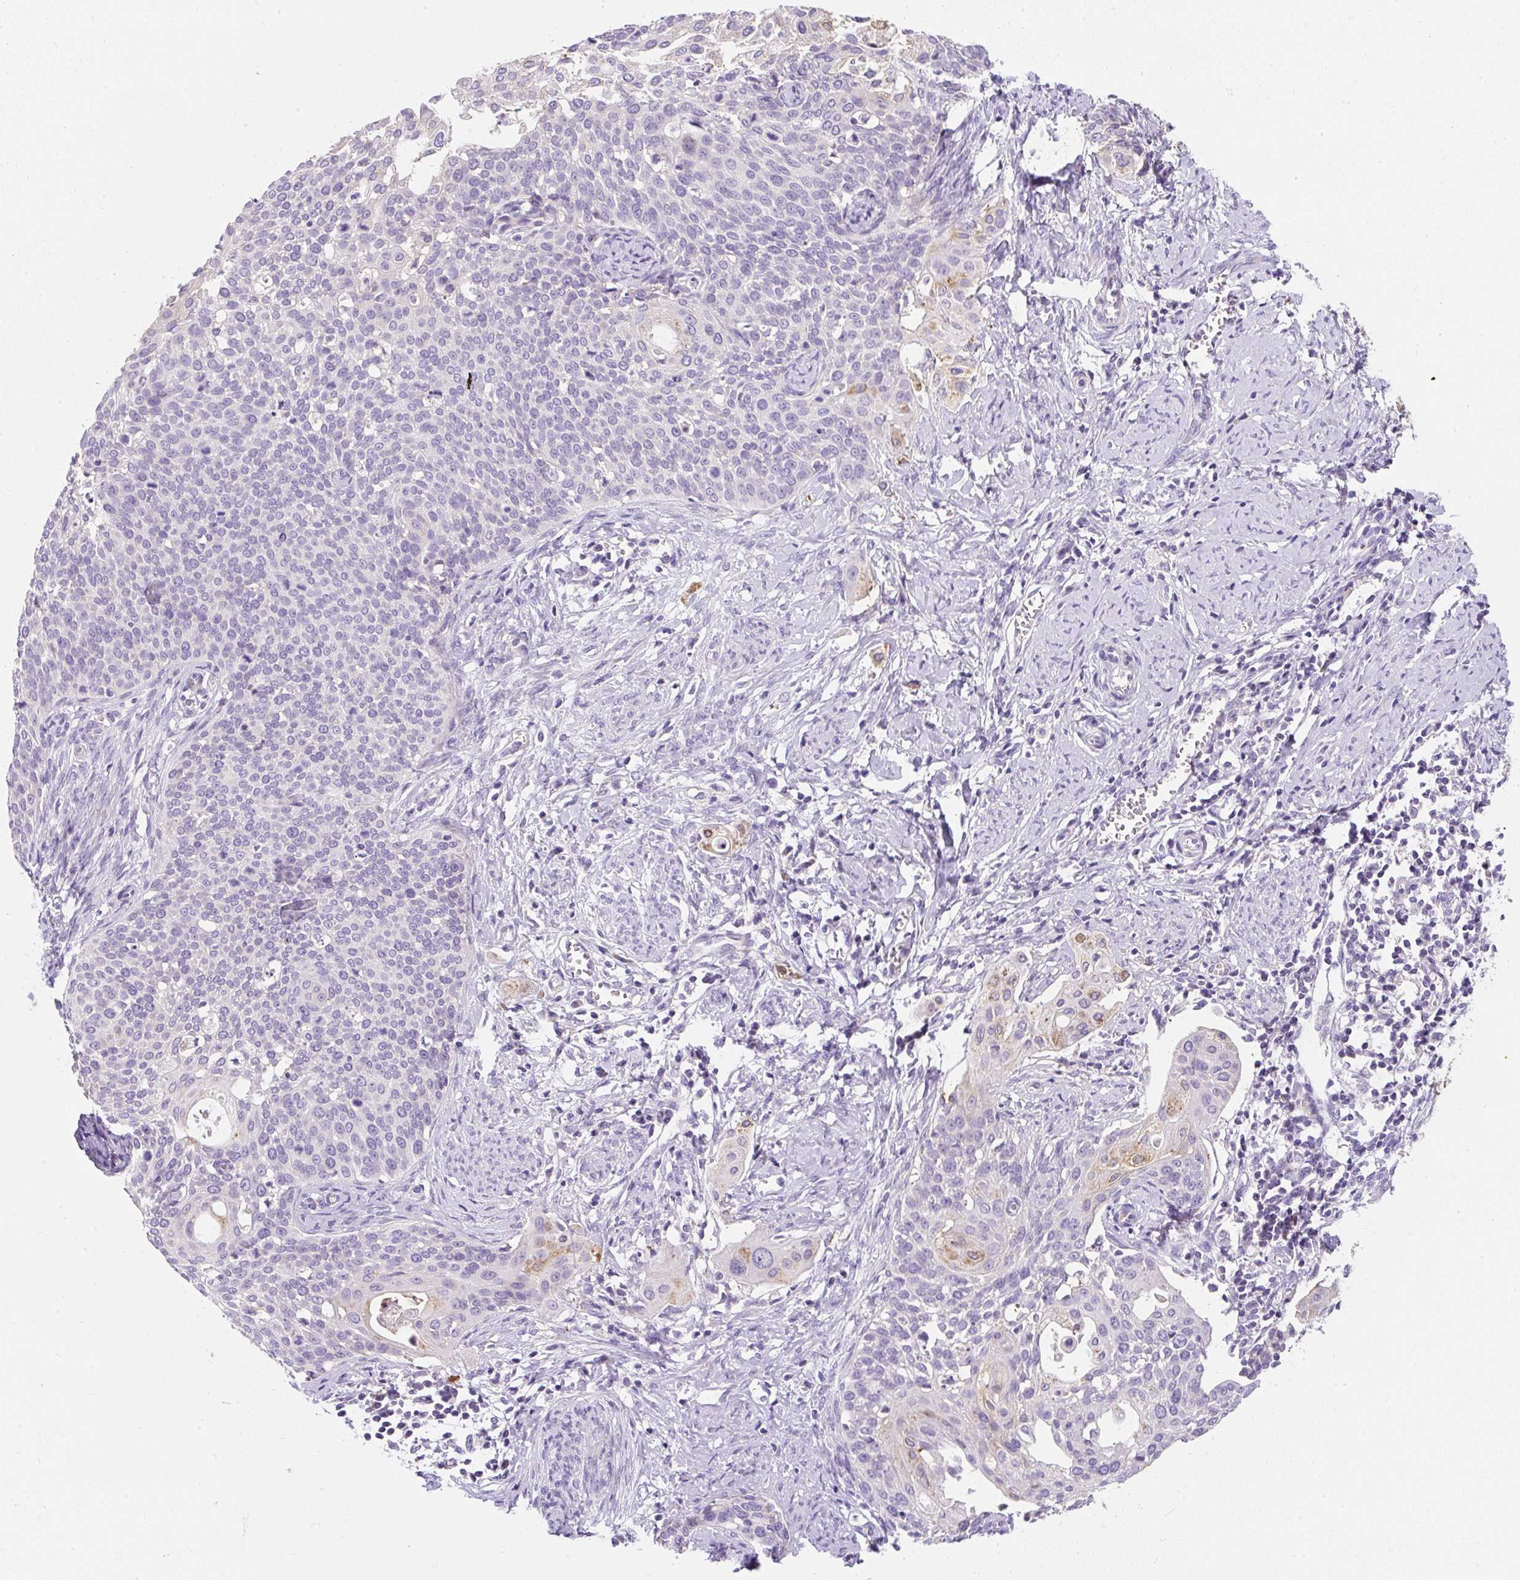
{"staining": {"intensity": "negative", "quantity": "none", "location": "none"}, "tissue": "cervical cancer", "cell_type": "Tumor cells", "image_type": "cancer", "snomed": [{"axis": "morphology", "description": "Squamous cell carcinoma, NOS"}, {"axis": "topography", "description": "Cervix"}], "caption": "A micrograph of human squamous cell carcinoma (cervical) is negative for staining in tumor cells.", "gene": "DTX4", "patient": {"sex": "female", "age": 44}}